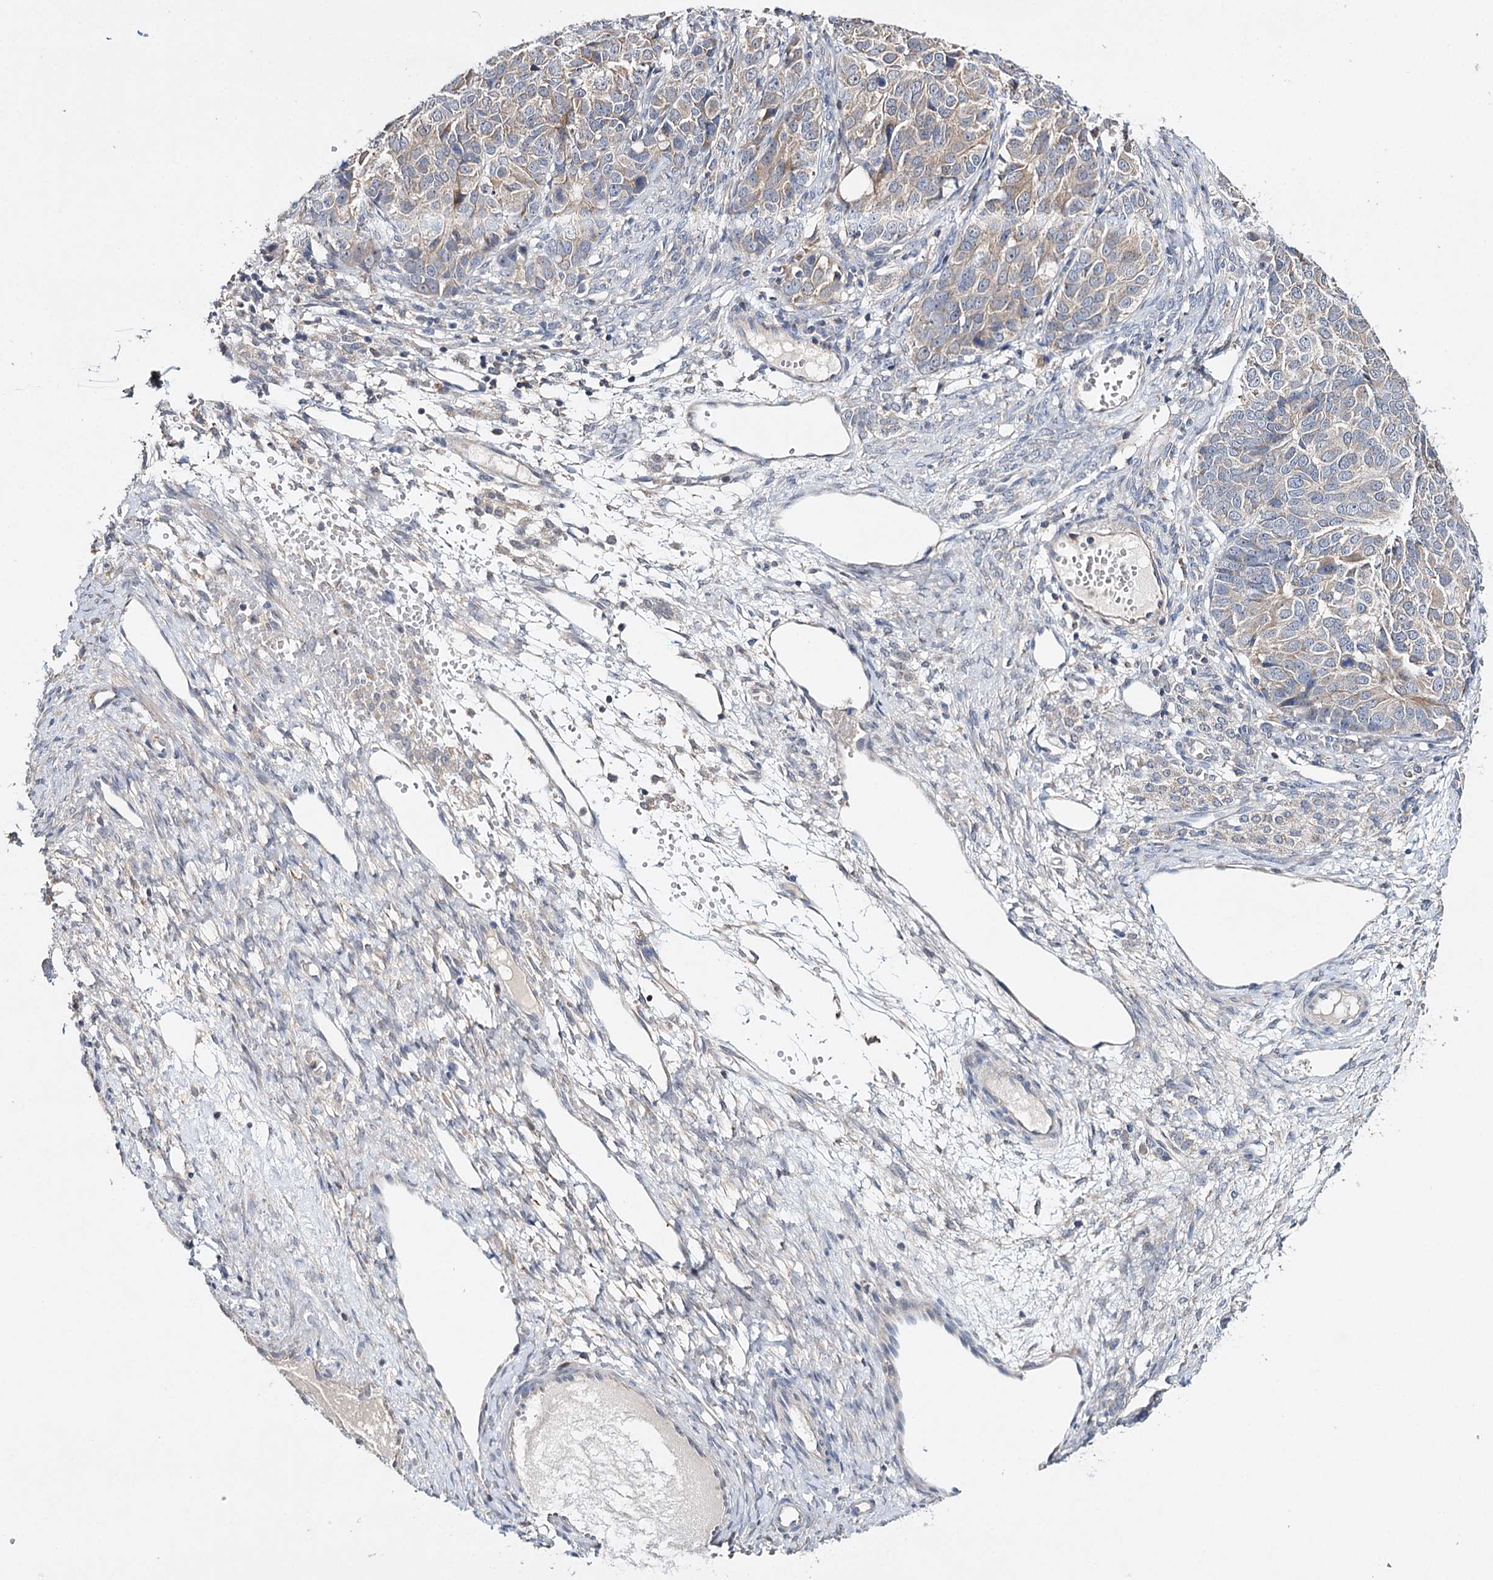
{"staining": {"intensity": "weak", "quantity": "<25%", "location": "cytoplasmic/membranous"}, "tissue": "ovarian cancer", "cell_type": "Tumor cells", "image_type": "cancer", "snomed": [{"axis": "morphology", "description": "Carcinoma, endometroid"}, {"axis": "topography", "description": "Ovary"}], "caption": "Tumor cells show no significant expression in ovarian endometroid carcinoma. The staining was performed using DAB (3,3'-diaminobenzidine) to visualize the protein expression in brown, while the nuclei were stained in blue with hematoxylin (Magnification: 20x).", "gene": "CFAP46", "patient": {"sex": "female", "age": 51}}